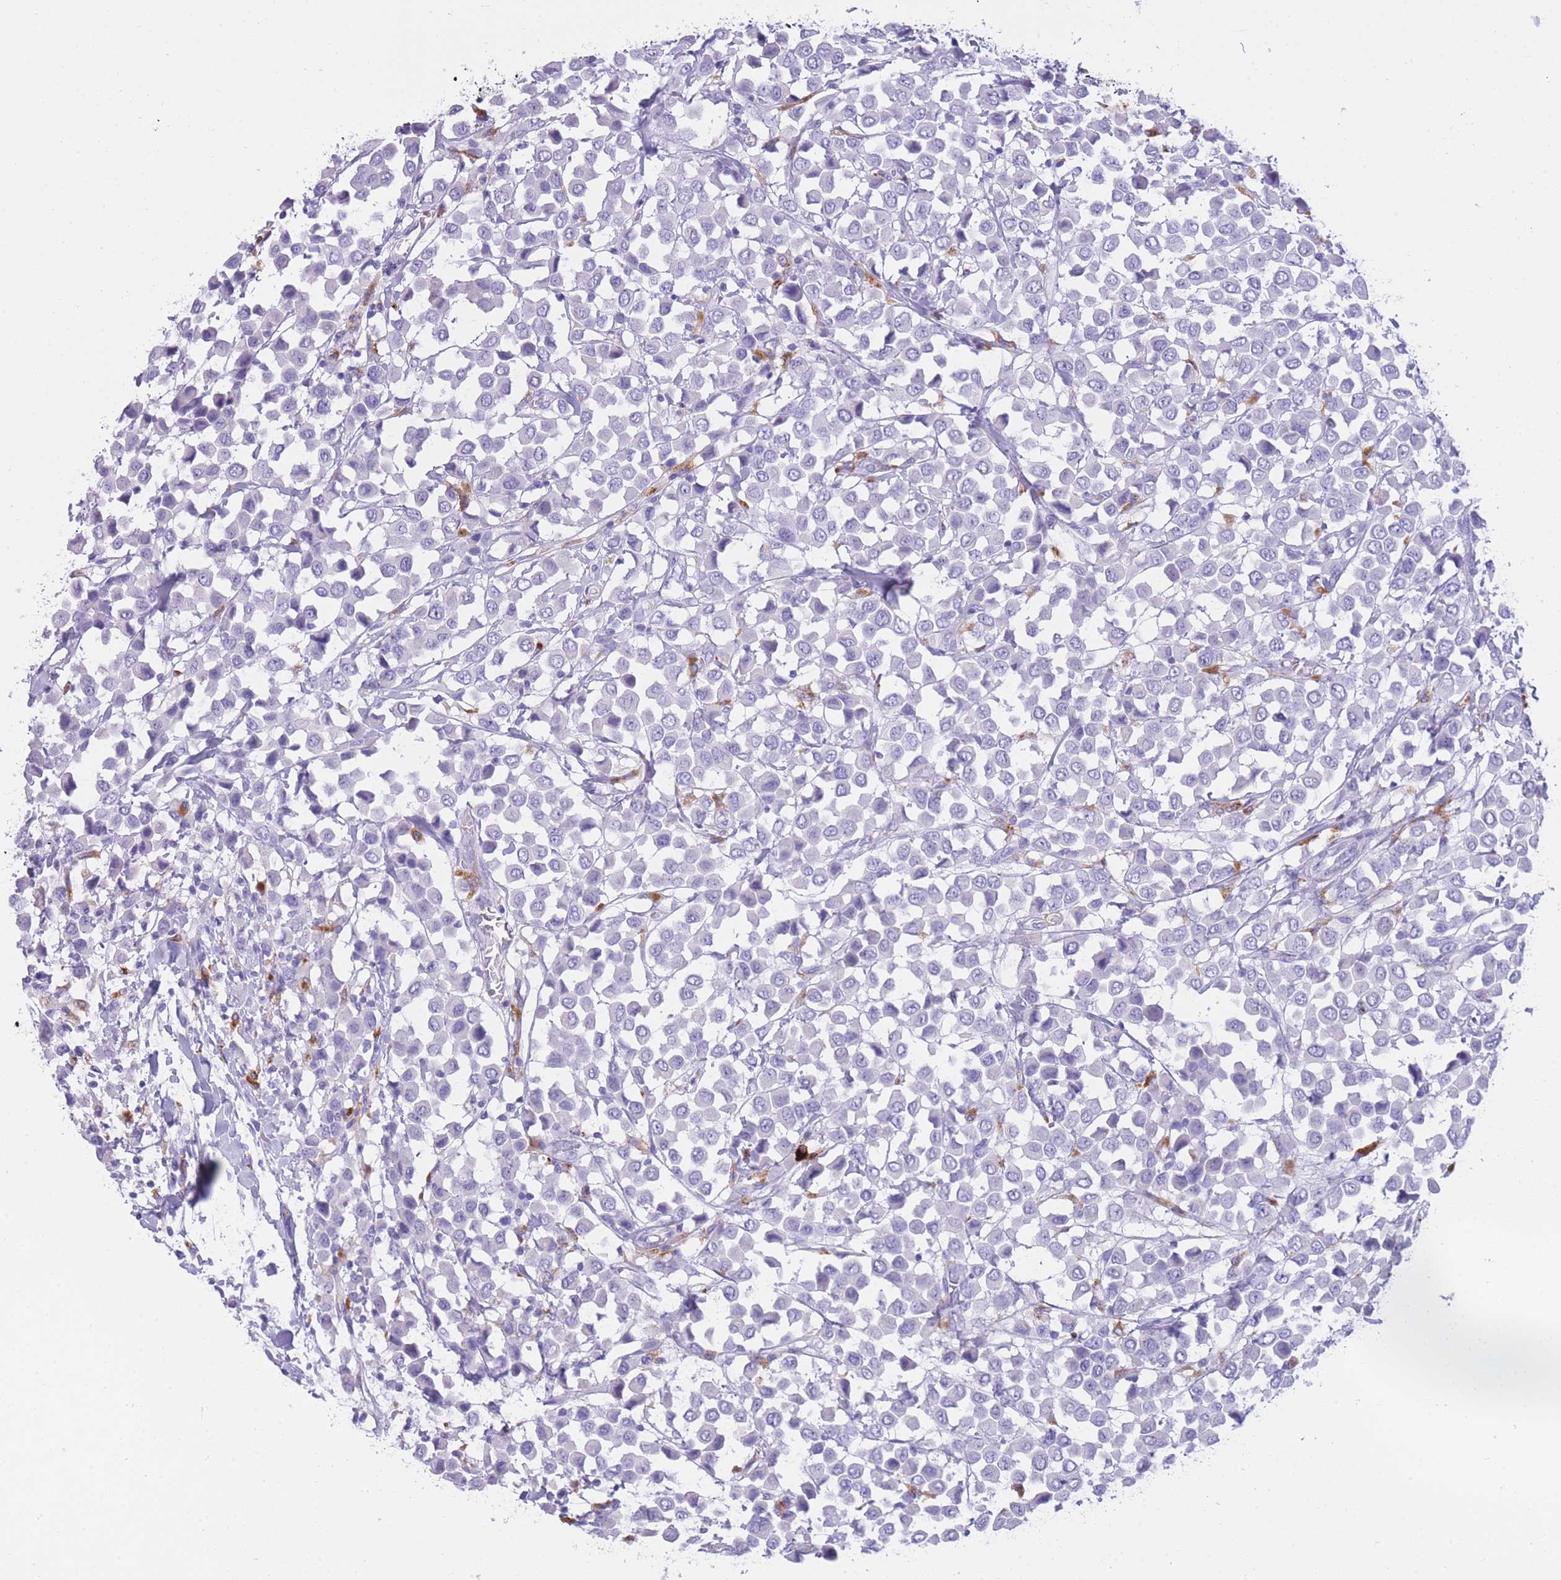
{"staining": {"intensity": "negative", "quantity": "none", "location": "none"}, "tissue": "breast cancer", "cell_type": "Tumor cells", "image_type": "cancer", "snomed": [{"axis": "morphology", "description": "Duct carcinoma"}, {"axis": "topography", "description": "Breast"}], "caption": "Immunohistochemistry (IHC) of breast cancer (intraductal carcinoma) shows no staining in tumor cells.", "gene": "PLBD1", "patient": {"sex": "female", "age": 61}}